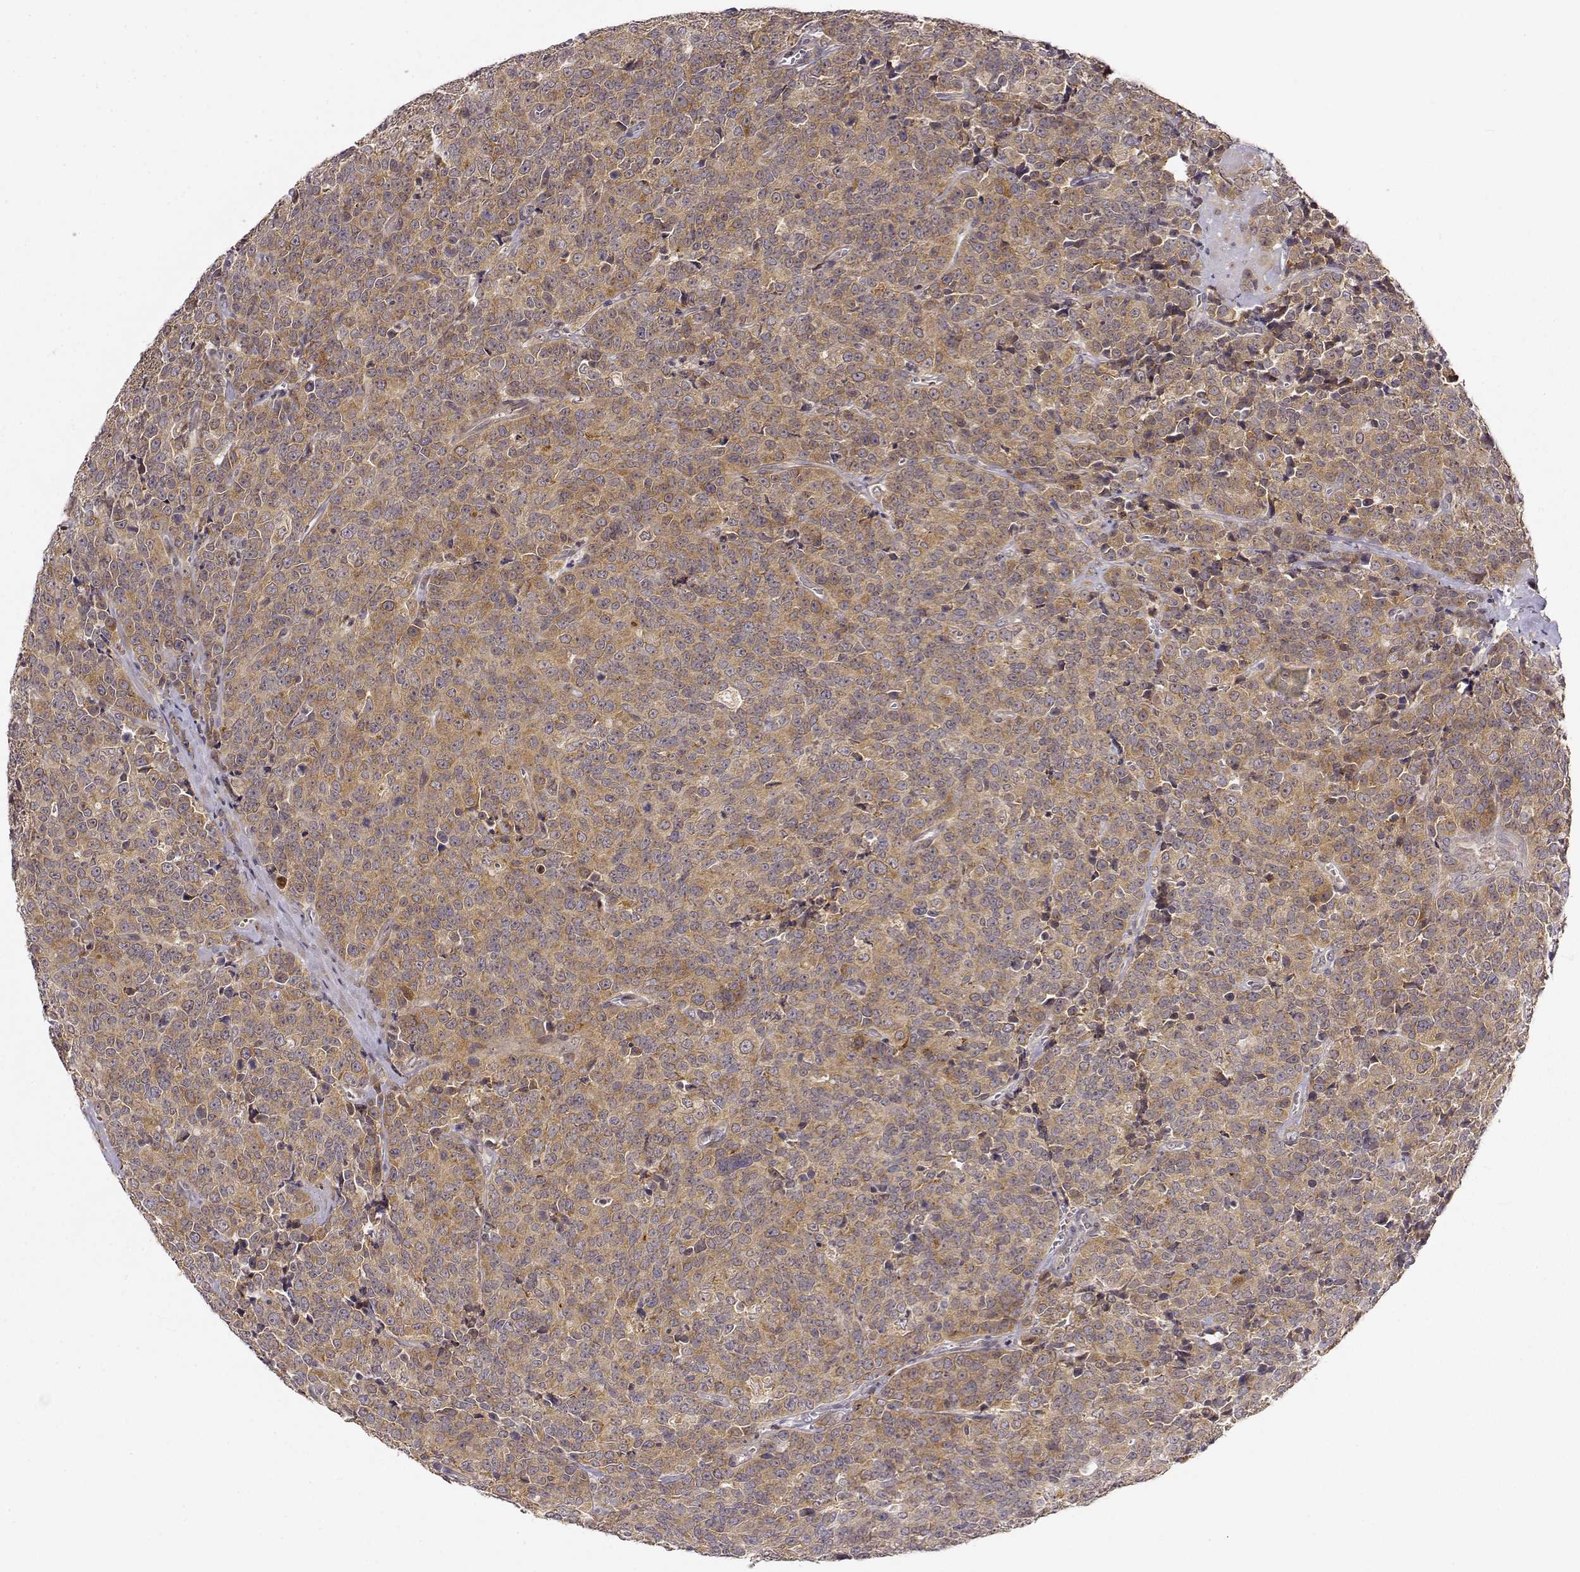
{"staining": {"intensity": "moderate", "quantity": ">75%", "location": "cytoplasmic/membranous"}, "tissue": "prostate cancer", "cell_type": "Tumor cells", "image_type": "cancer", "snomed": [{"axis": "morphology", "description": "Adenocarcinoma, NOS"}, {"axis": "topography", "description": "Prostate"}], "caption": "Prostate cancer stained with a brown dye exhibits moderate cytoplasmic/membranous positive staining in approximately >75% of tumor cells.", "gene": "ERGIC2", "patient": {"sex": "male", "age": 67}}